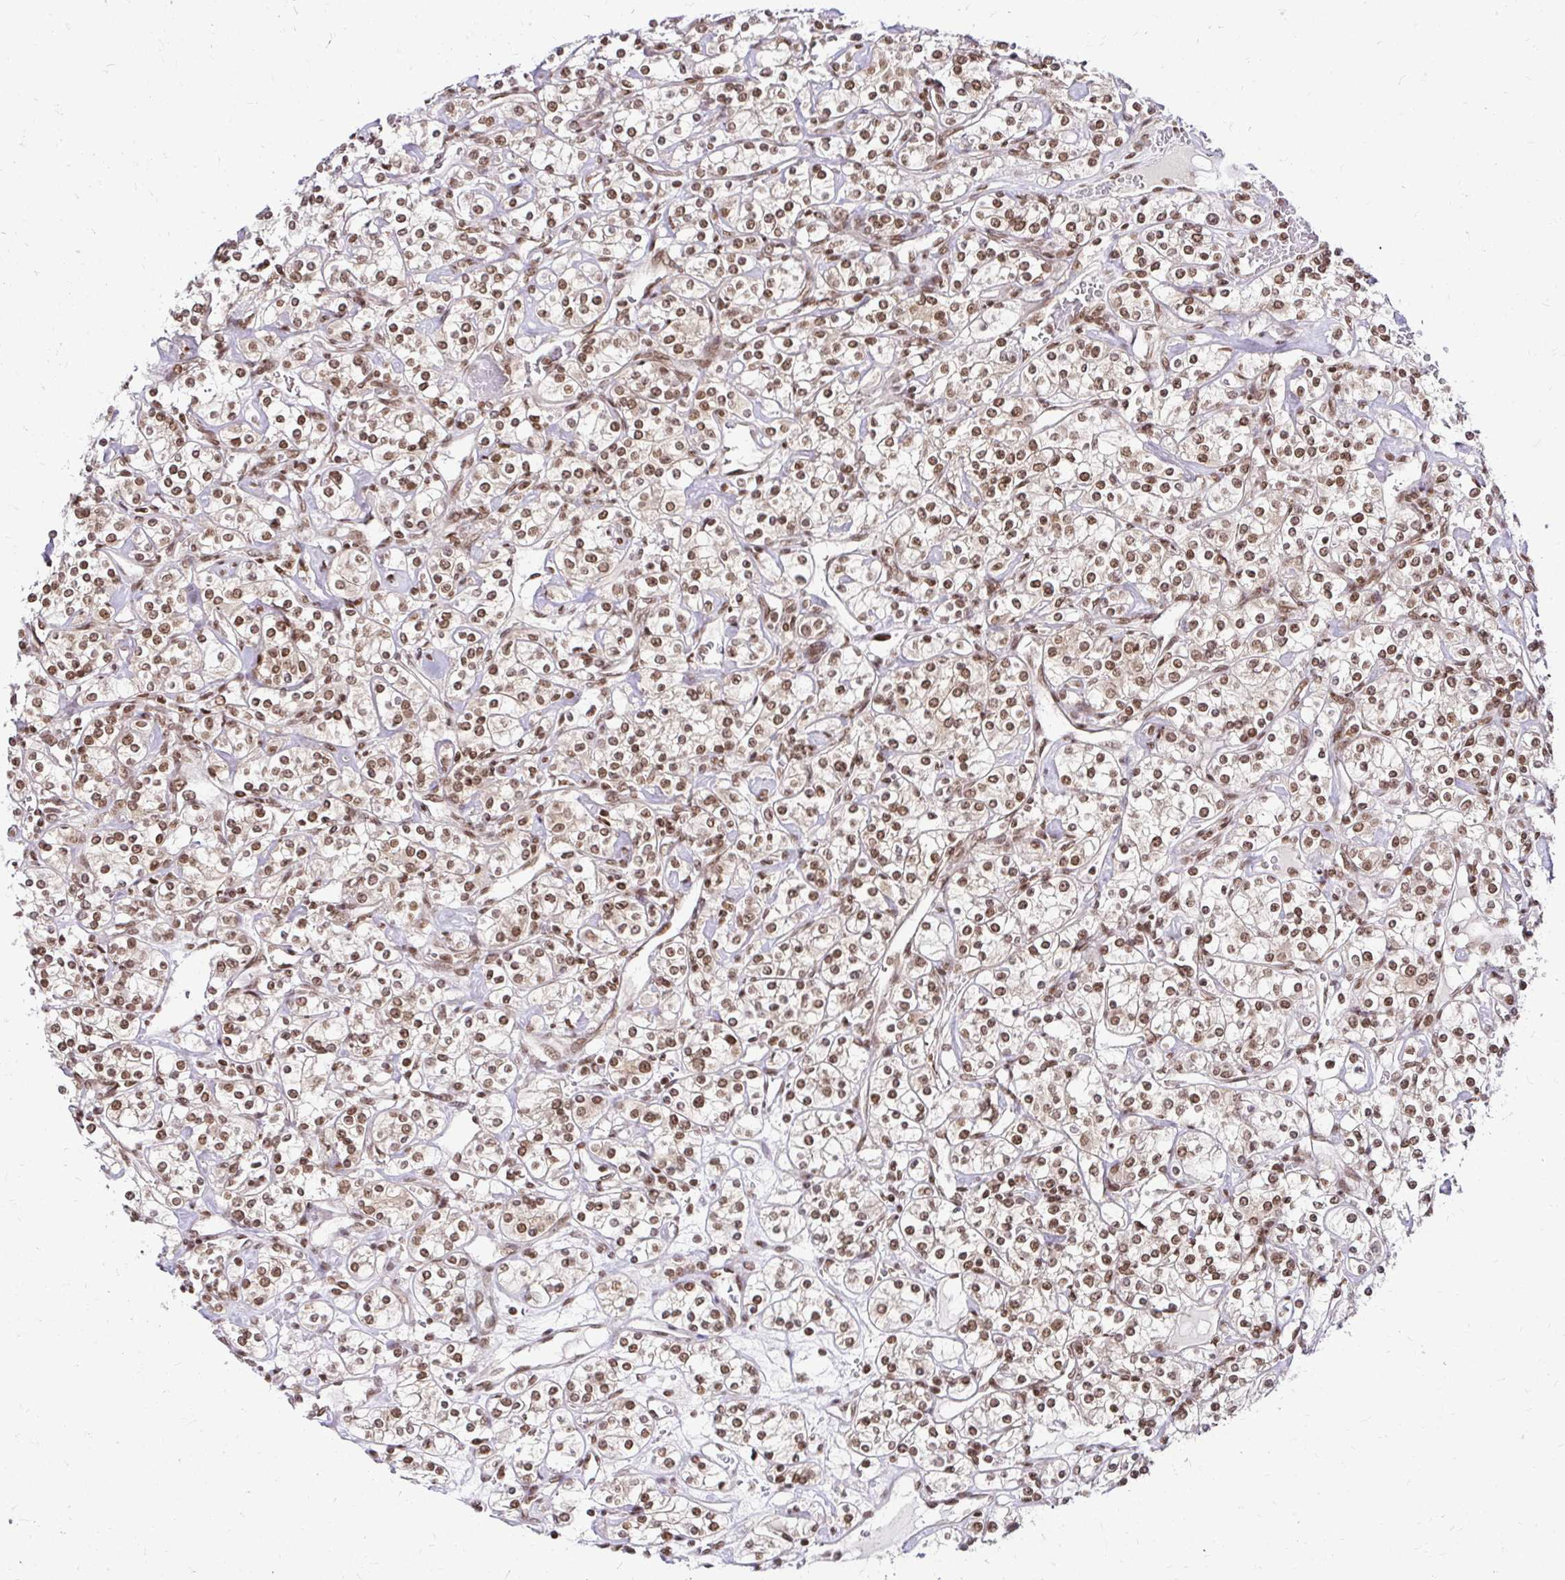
{"staining": {"intensity": "moderate", "quantity": ">75%", "location": "nuclear"}, "tissue": "renal cancer", "cell_type": "Tumor cells", "image_type": "cancer", "snomed": [{"axis": "morphology", "description": "Adenocarcinoma, NOS"}, {"axis": "topography", "description": "Kidney"}], "caption": "An image of human renal cancer (adenocarcinoma) stained for a protein demonstrates moderate nuclear brown staining in tumor cells.", "gene": "GLYR1", "patient": {"sex": "male", "age": 77}}